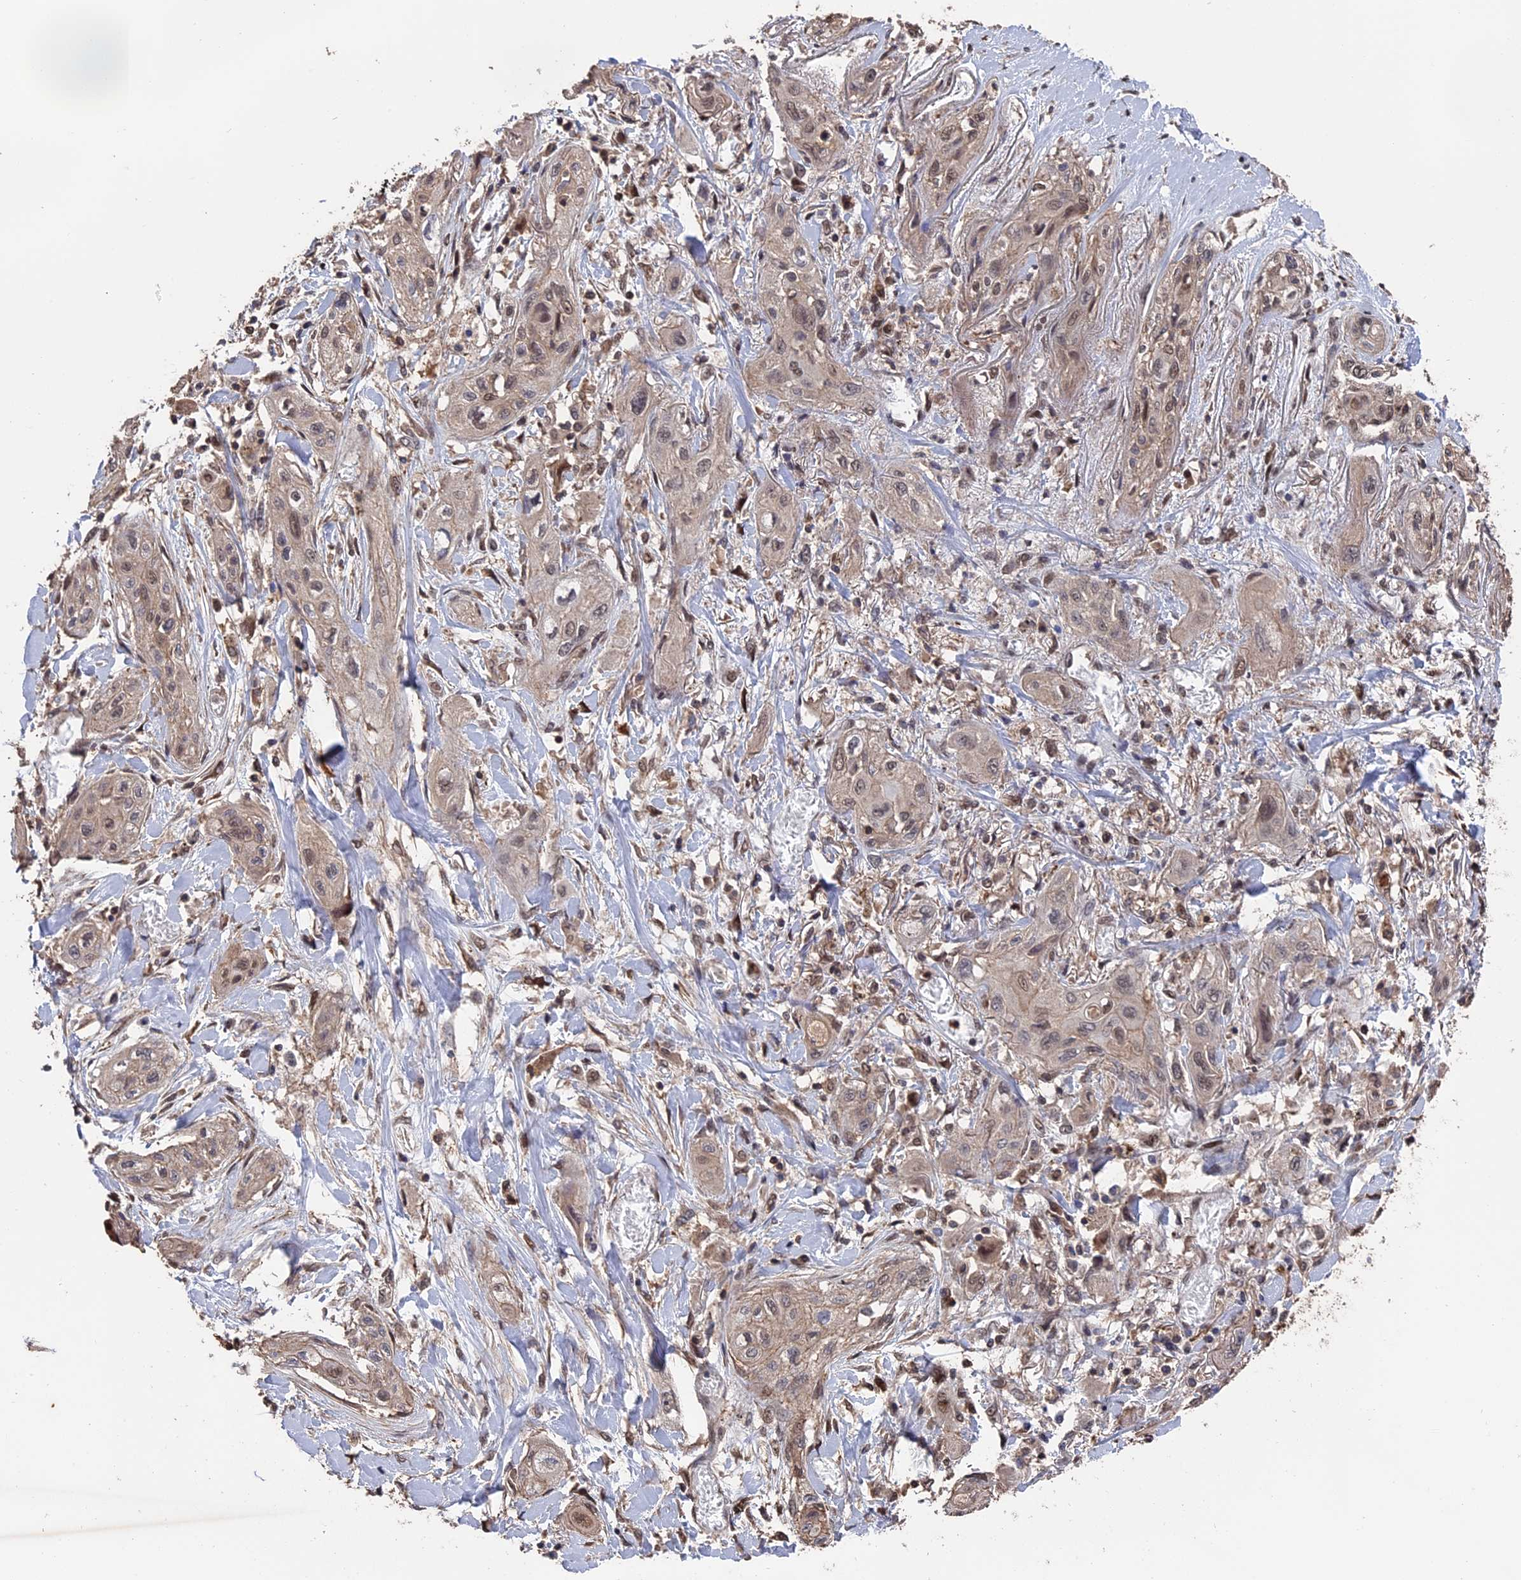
{"staining": {"intensity": "weak", "quantity": "<25%", "location": "cytoplasmic/membranous,nuclear"}, "tissue": "lung cancer", "cell_type": "Tumor cells", "image_type": "cancer", "snomed": [{"axis": "morphology", "description": "Squamous cell carcinoma, NOS"}, {"axis": "topography", "description": "Lung"}], "caption": "DAB immunohistochemical staining of human lung cancer reveals no significant positivity in tumor cells.", "gene": "MYBL2", "patient": {"sex": "female", "age": 47}}